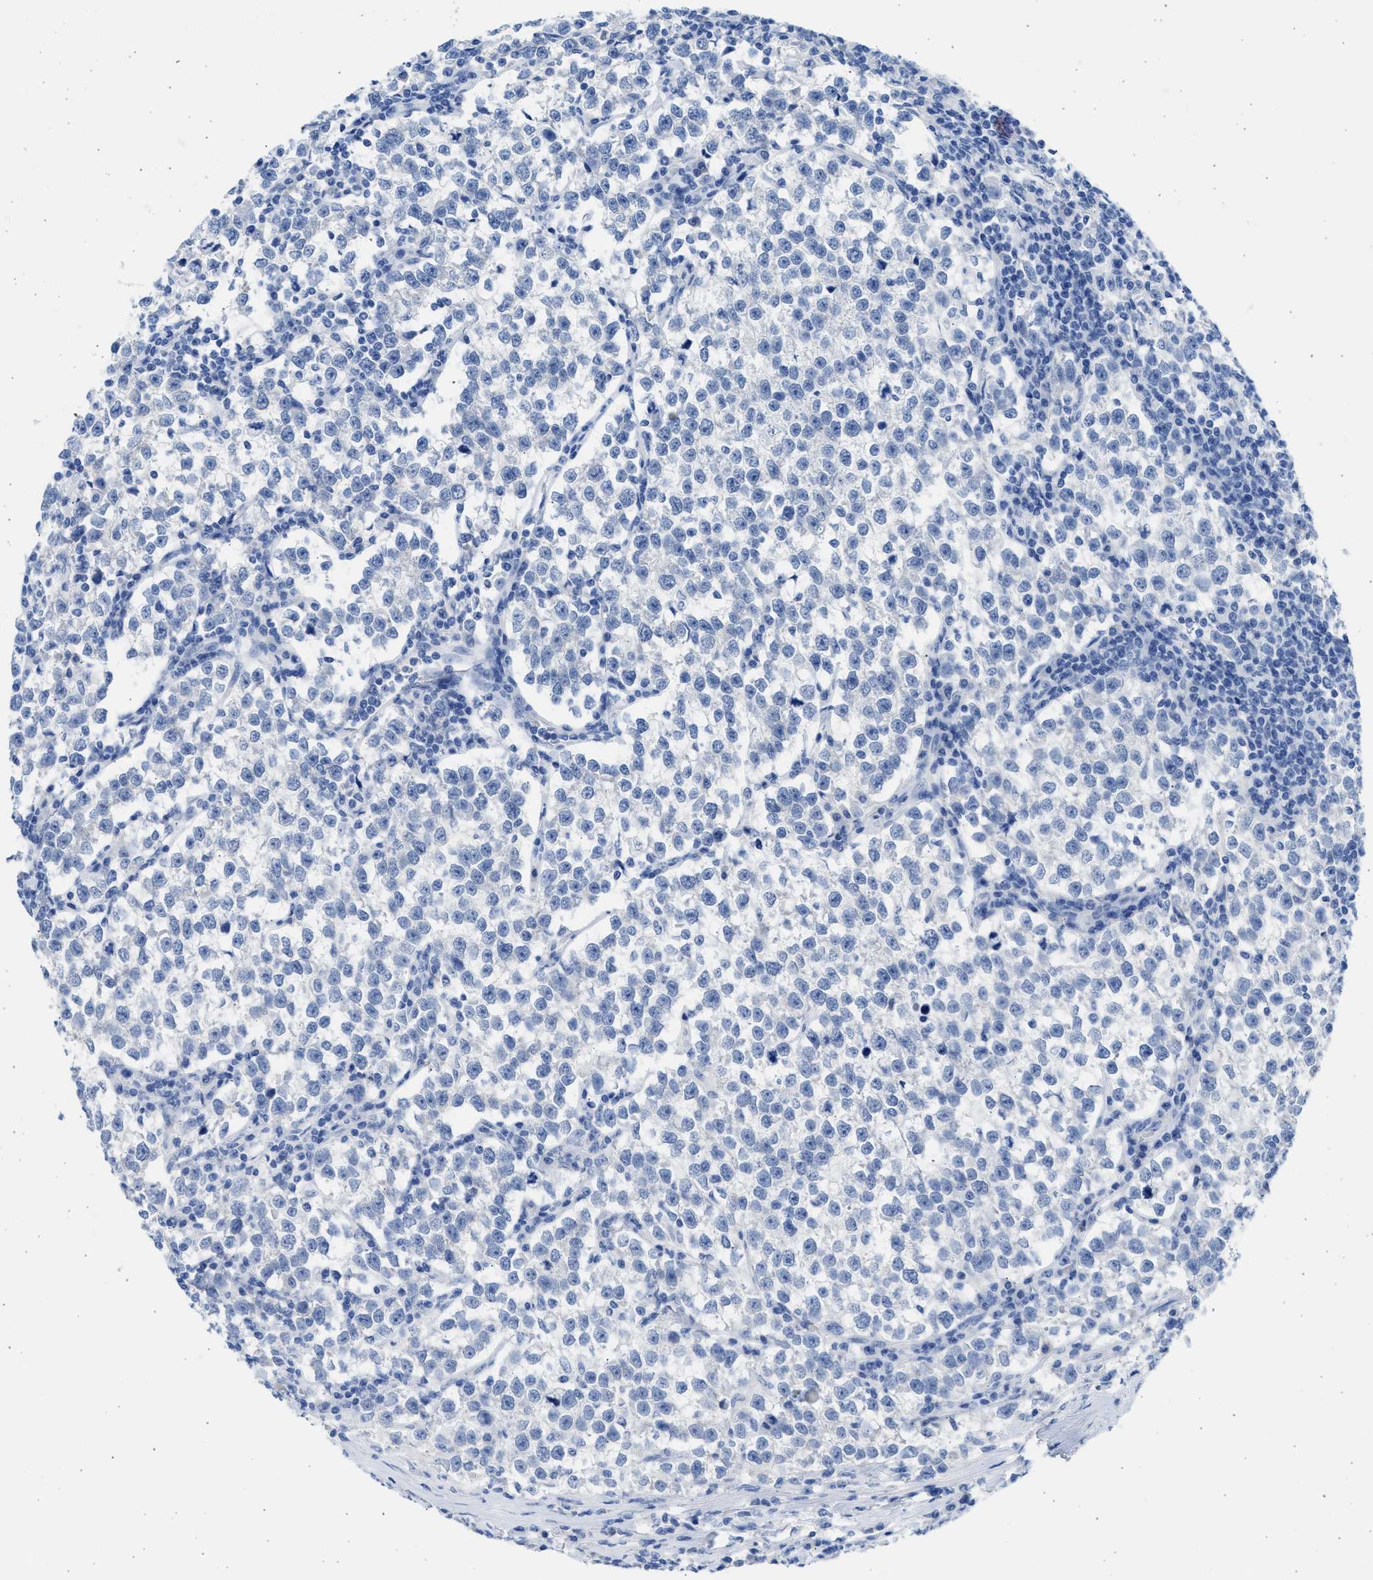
{"staining": {"intensity": "negative", "quantity": "none", "location": "none"}, "tissue": "testis cancer", "cell_type": "Tumor cells", "image_type": "cancer", "snomed": [{"axis": "morphology", "description": "Normal tissue, NOS"}, {"axis": "morphology", "description": "Seminoma, NOS"}, {"axis": "topography", "description": "Testis"}], "caption": "There is no significant staining in tumor cells of testis cancer (seminoma).", "gene": "SPATA3", "patient": {"sex": "male", "age": 43}}